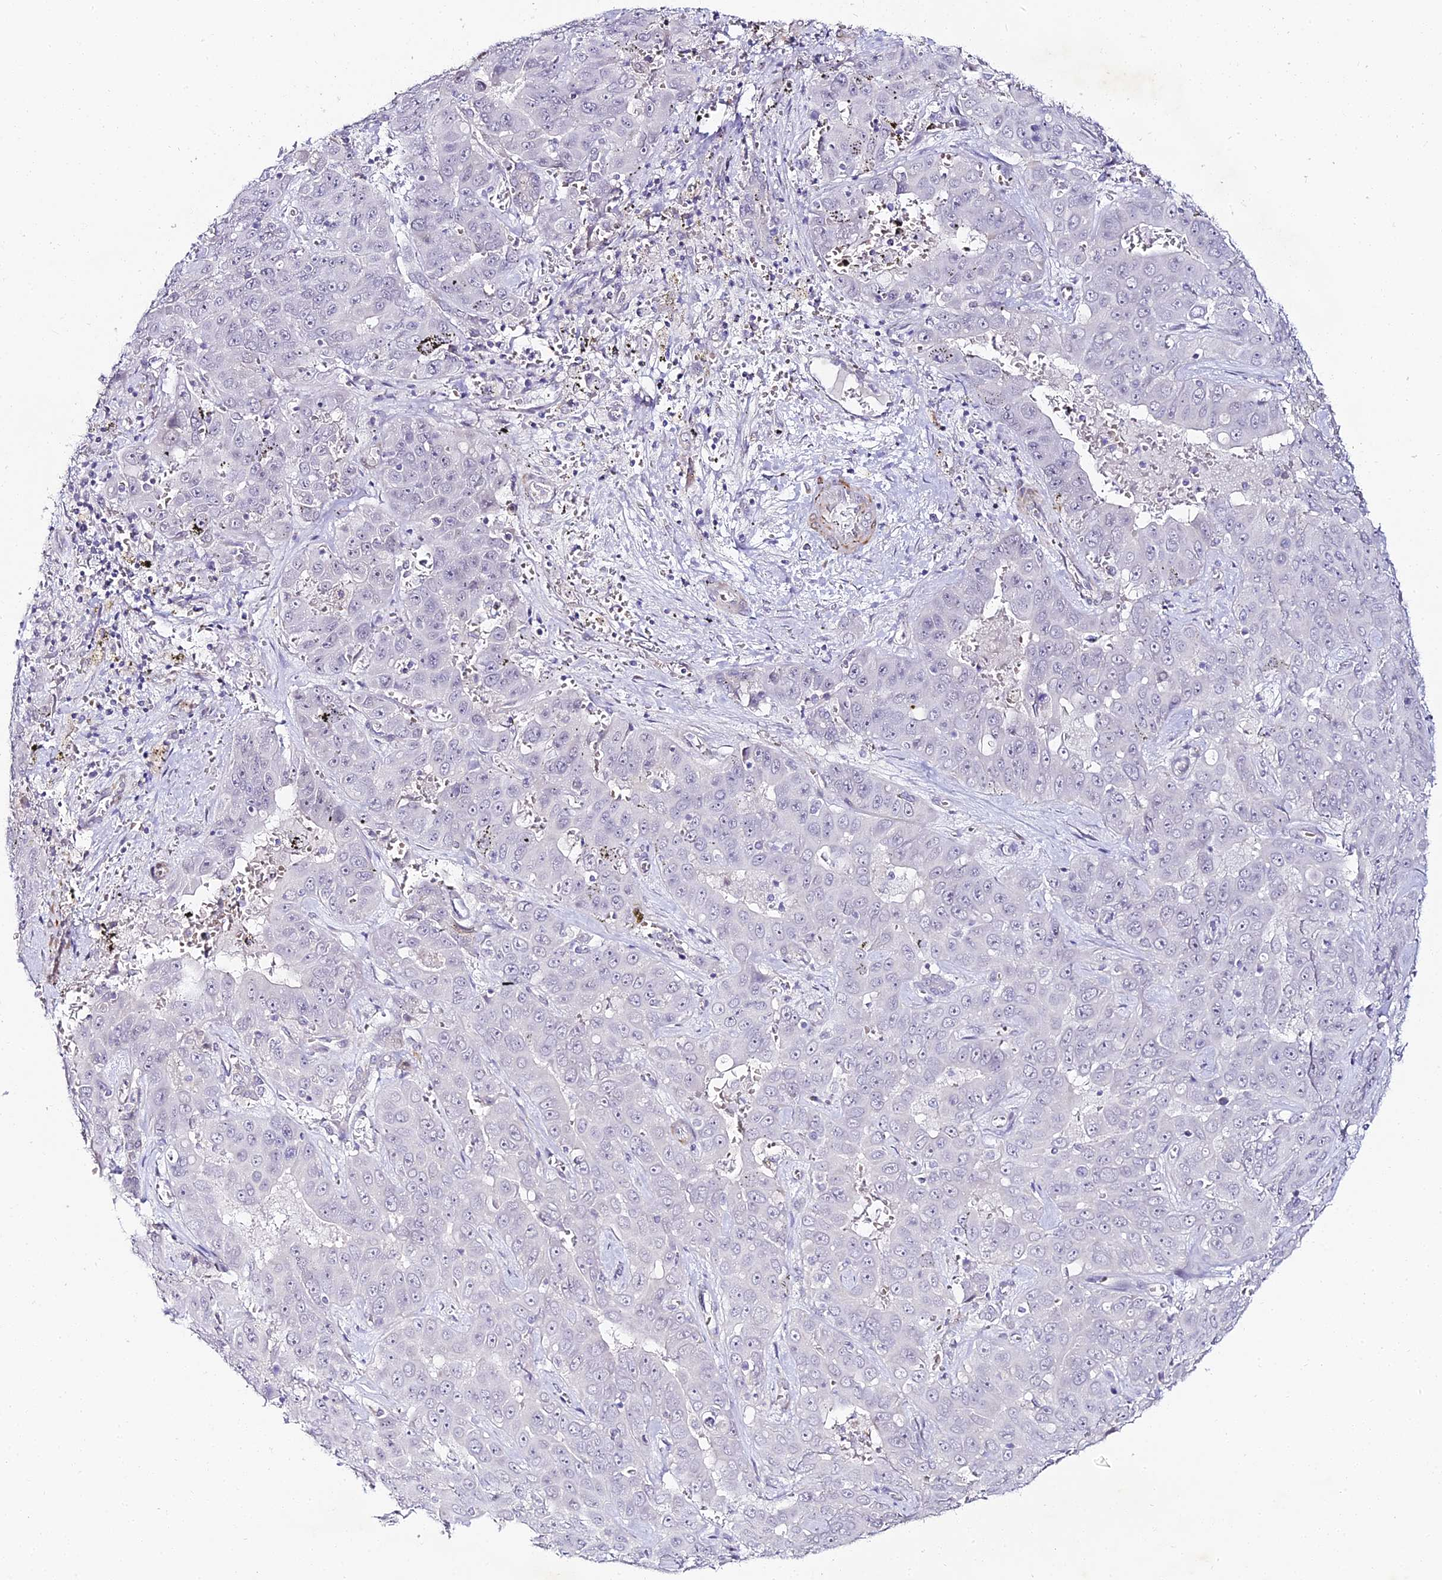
{"staining": {"intensity": "negative", "quantity": "none", "location": "none"}, "tissue": "liver cancer", "cell_type": "Tumor cells", "image_type": "cancer", "snomed": [{"axis": "morphology", "description": "Cholangiocarcinoma"}, {"axis": "topography", "description": "Liver"}], "caption": "The immunohistochemistry photomicrograph has no significant positivity in tumor cells of liver cancer (cholangiocarcinoma) tissue.", "gene": "ALPG", "patient": {"sex": "female", "age": 52}}